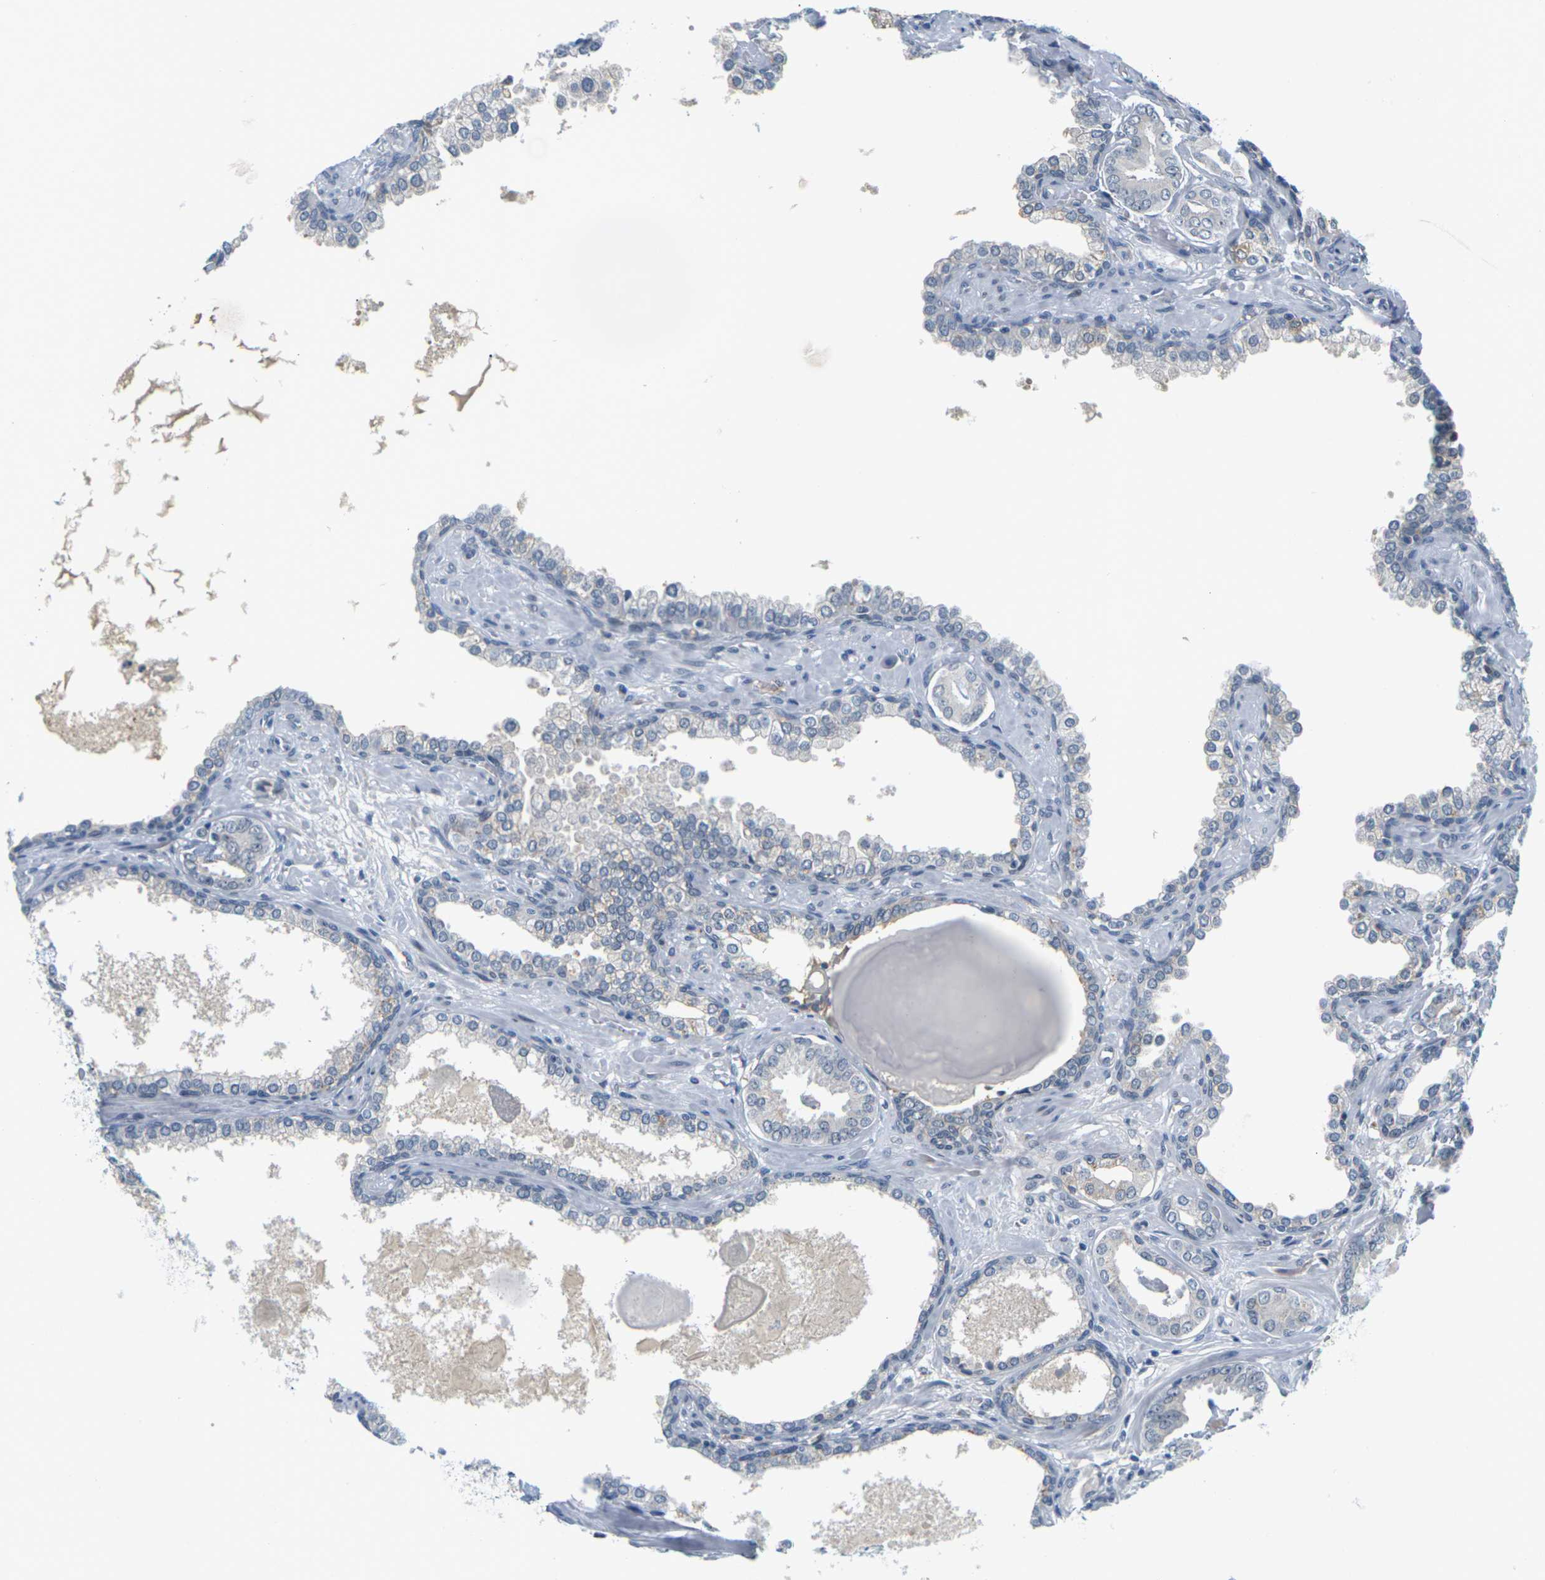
{"staining": {"intensity": "negative", "quantity": "none", "location": "none"}, "tissue": "prostate cancer", "cell_type": "Tumor cells", "image_type": "cancer", "snomed": [{"axis": "morphology", "description": "Adenocarcinoma, Low grade"}, {"axis": "topography", "description": "Prostate"}], "caption": "IHC of low-grade adenocarcinoma (prostate) exhibits no expression in tumor cells.", "gene": "PKP2", "patient": {"sex": "male", "age": 53}}